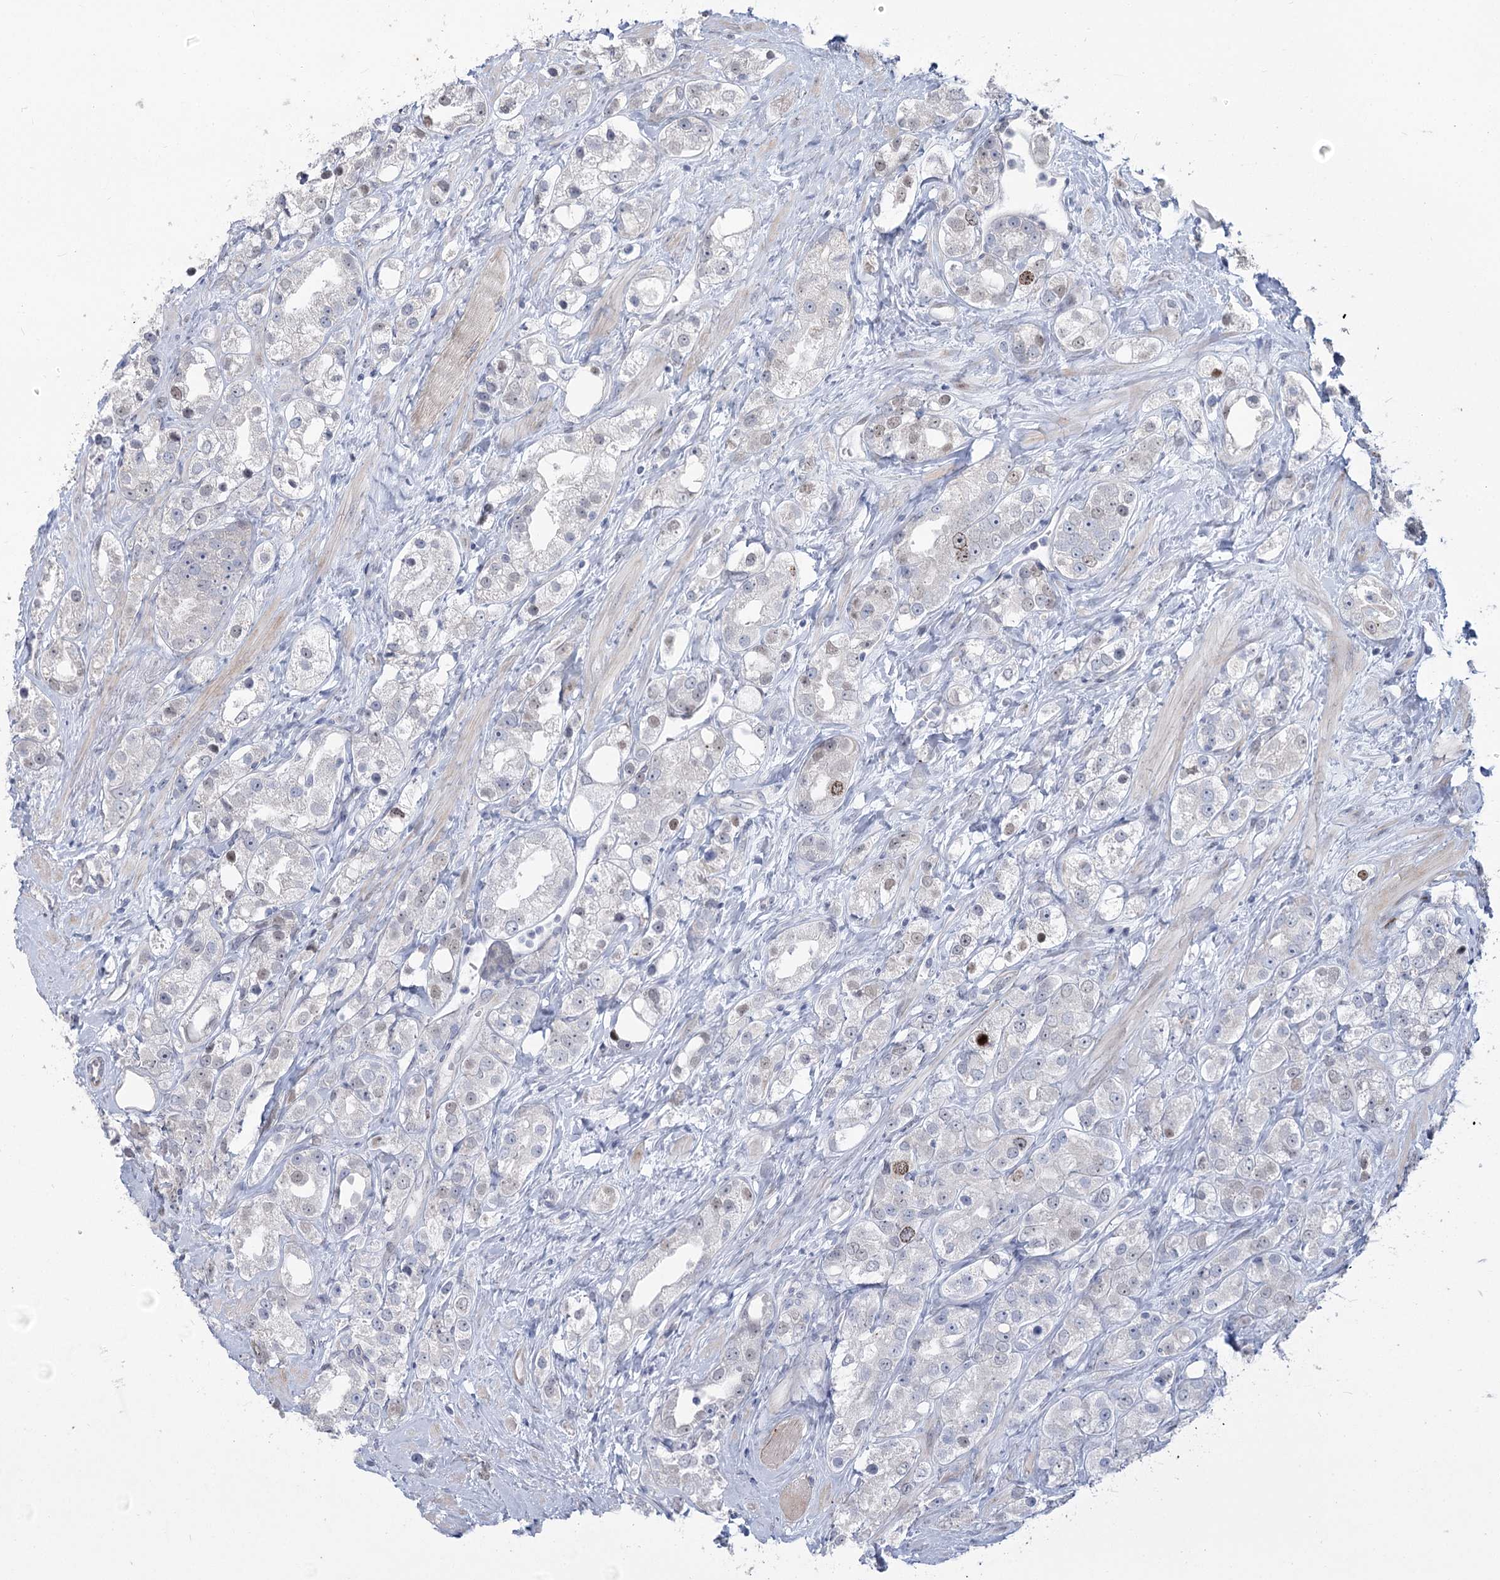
{"staining": {"intensity": "weak", "quantity": "<25%", "location": "nuclear"}, "tissue": "prostate cancer", "cell_type": "Tumor cells", "image_type": "cancer", "snomed": [{"axis": "morphology", "description": "Adenocarcinoma, NOS"}, {"axis": "topography", "description": "Prostate"}], "caption": "IHC micrograph of human adenocarcinoma (prostate) stained for a protein (brown), which exhibits no positivity in tumor cells. The staining was performed using DAB to visualize the protein expression in brown, while the nuclei were stained in blue with hematoxylin (Magnification: 20x).", "gene": "ABITRAM", "patient": {"sex": "male", "age": 79}}